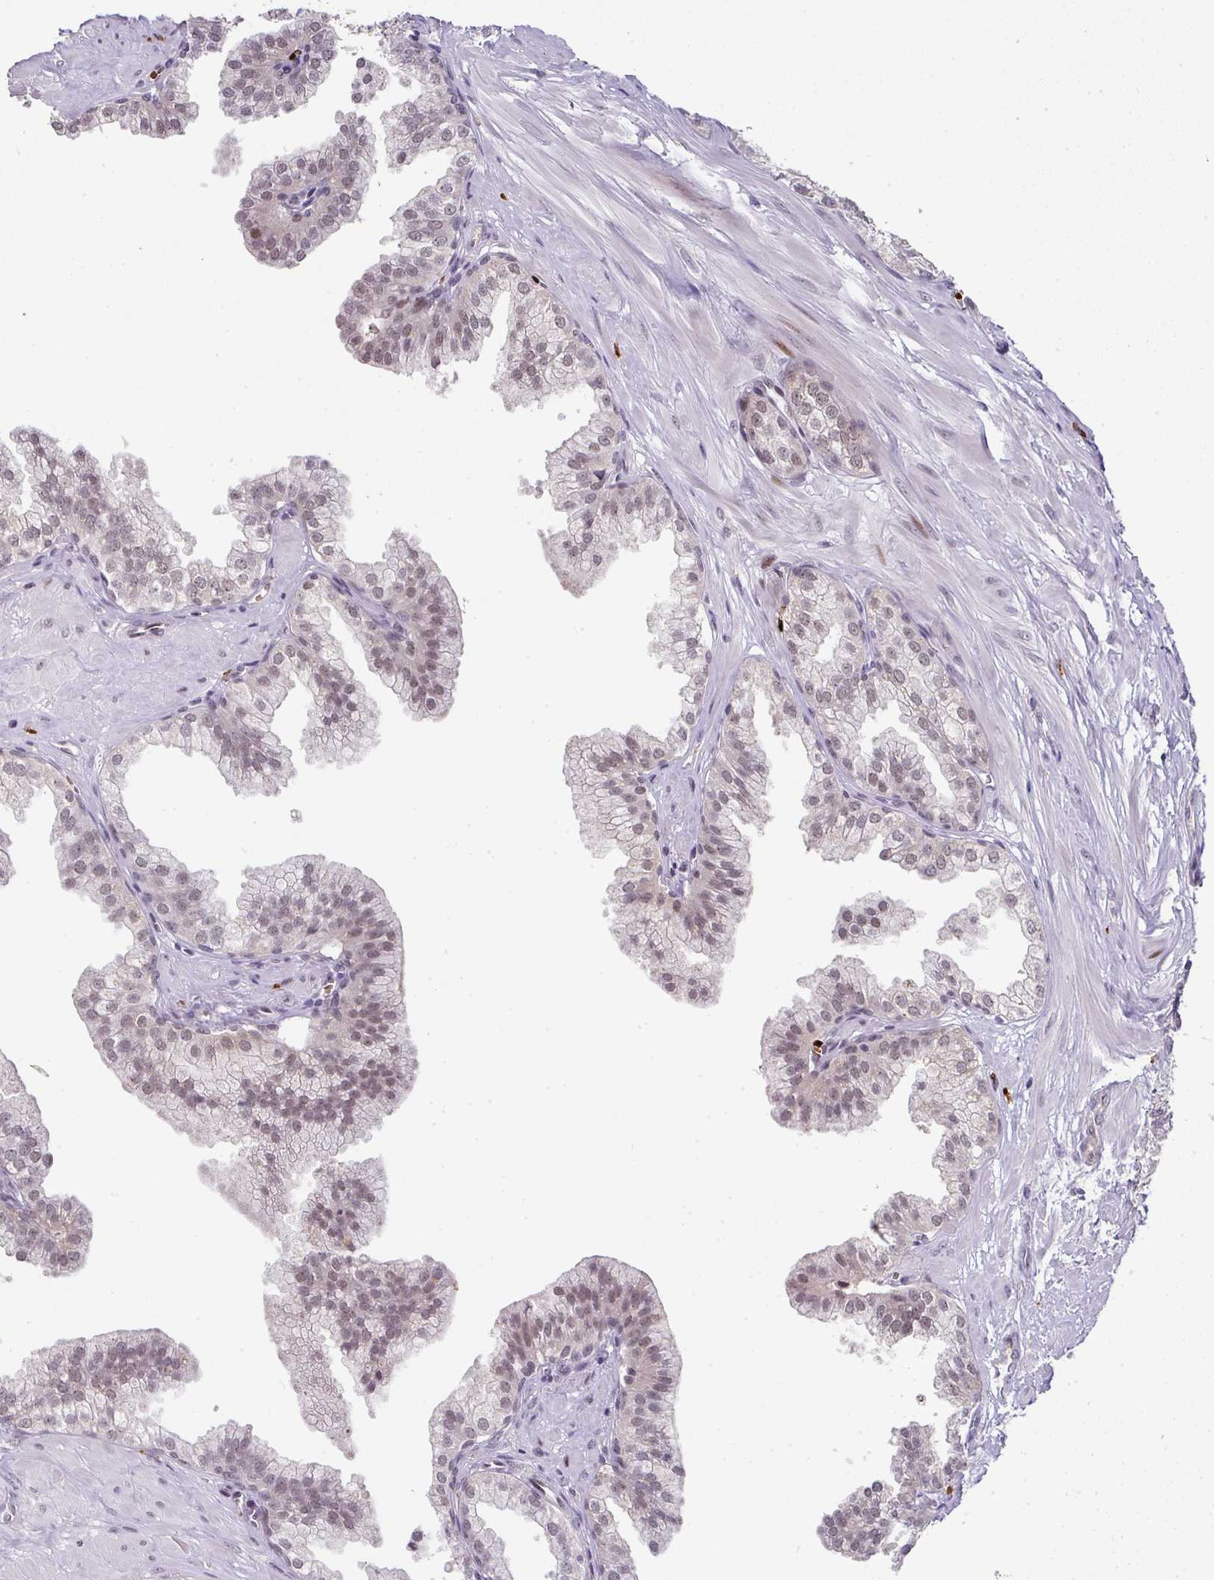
{"staining": {"intensity": "weak", "quantity": "25%-75%", "location": "nuclear"}, "tissue": "prostate", "cell_type": "Glandular cells", "image_type": "normal", "snomed": [{"axis": "morphology", "description": "Normal tissue, NOS"}, {"axis": "topography", "description": "Prostate"}, {"axis": "topography", "description": "Peripheral nerve tissue"}], "caption": "A high-resolution image shows immunohistochemistry (IHC) staining of benign prostate, which demonstrates weak nuclear staining in about 25%-75% of glandular cells. Immunohistochemistry stains the protein of interest in brown and the nuclei are stained blue.", "gene": "NEIL1", "patient": {"sex": "male", "age": 55}}